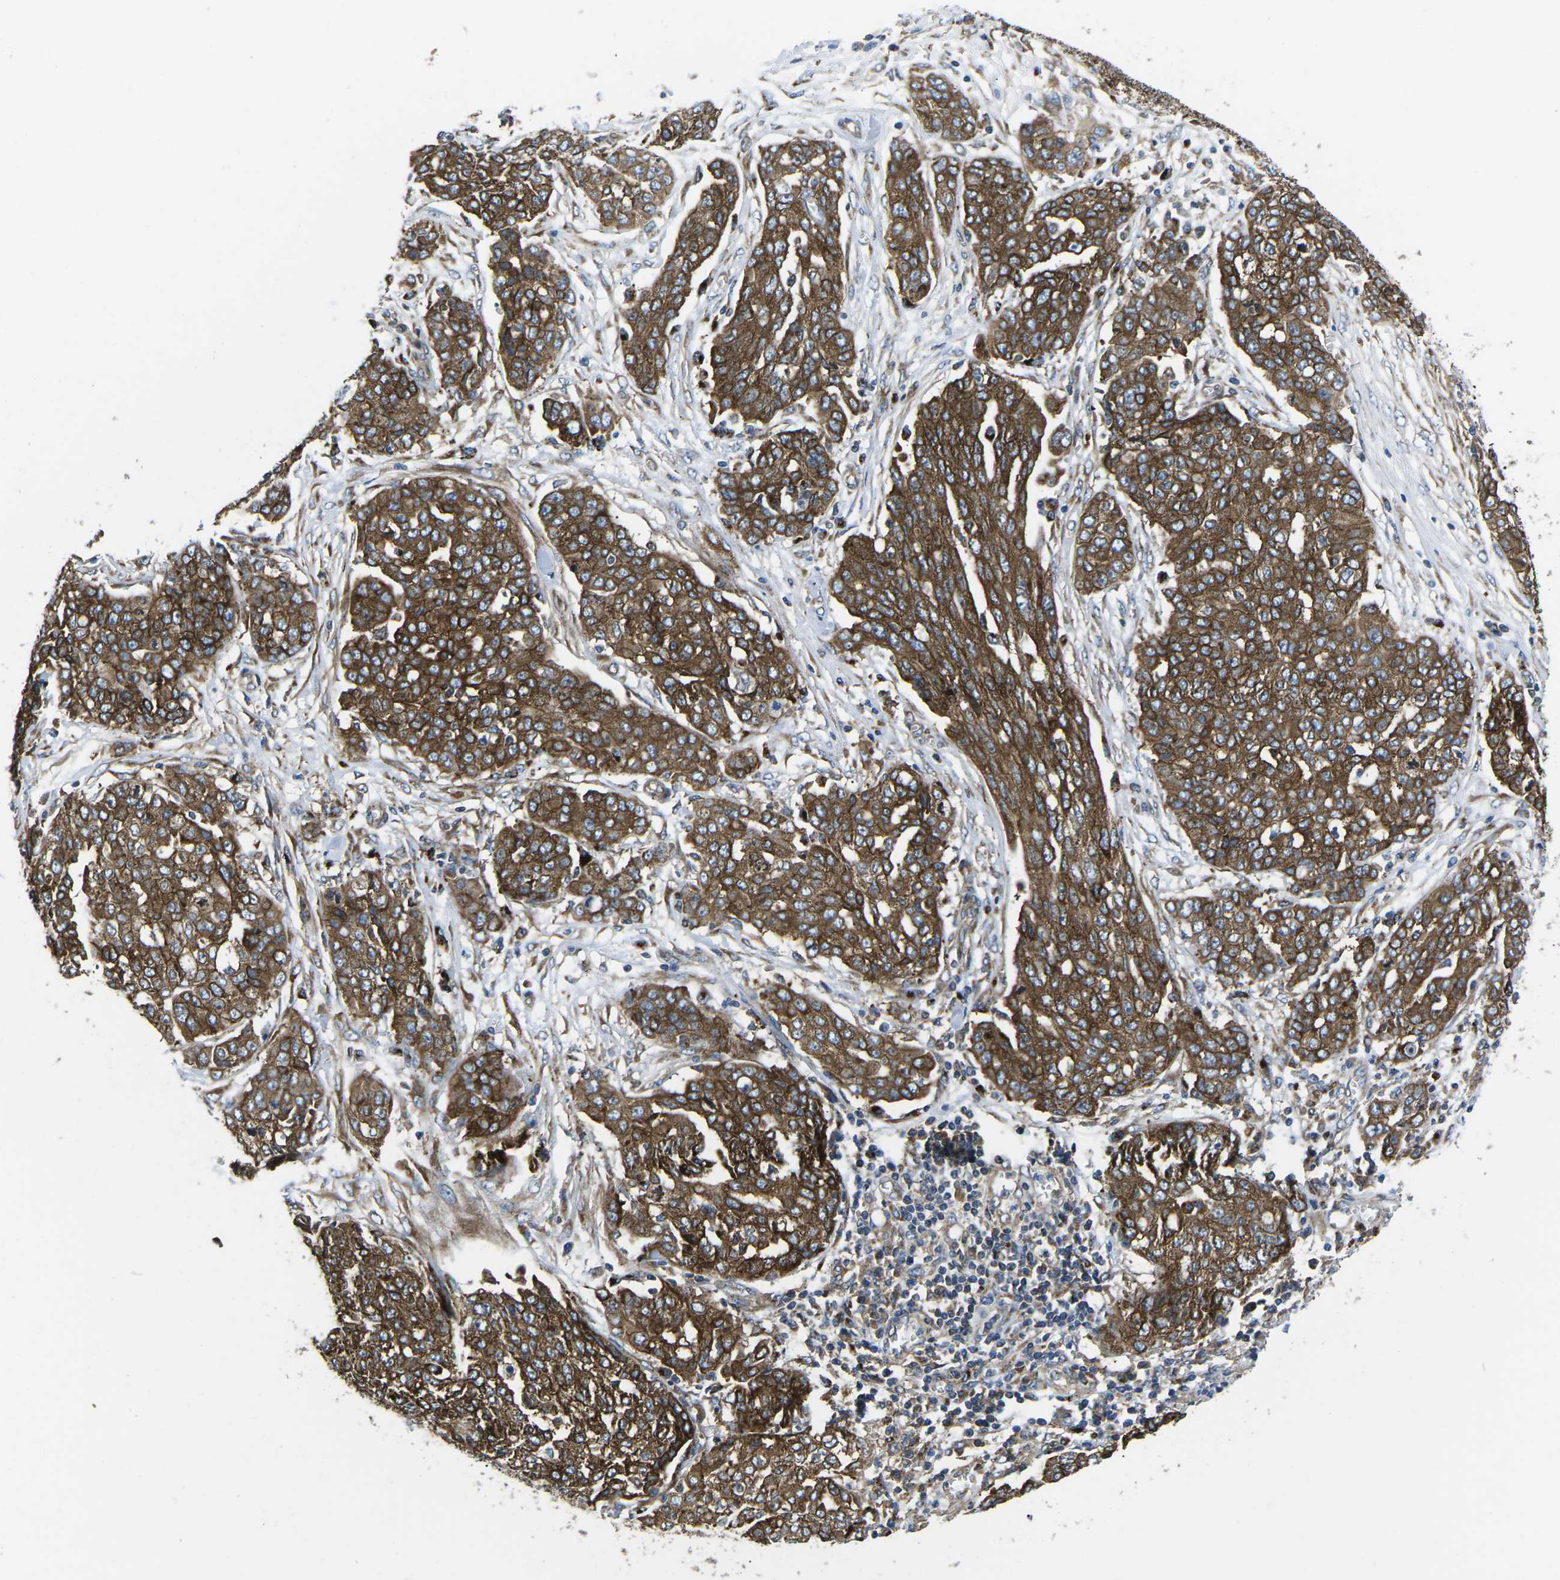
{"staining": {"intensity": "strong", "quantity": ">75%", "location": "cytoplasmic/membranous"}, "tissue": "ovarian cancer", "cell_type": "Tumor cells", "image_type": "cancer", "snomed": [{"axis": "morphology", "description": "Cystadenocarcinoma, serous, NOS"}, {"axis": "topography", "description": "Soft tissue"}, {"axis": "topography", "description": "Ovary"}], "caption": "Immunohistochemical staining of serous cystadenocarcinoma (ovarian) reveals high levels of strong cytoplasmic/membranous expression in about >75% of tumor cells.", "gene": "DLG1", "patient": {"sex": "female", "age": 57}}